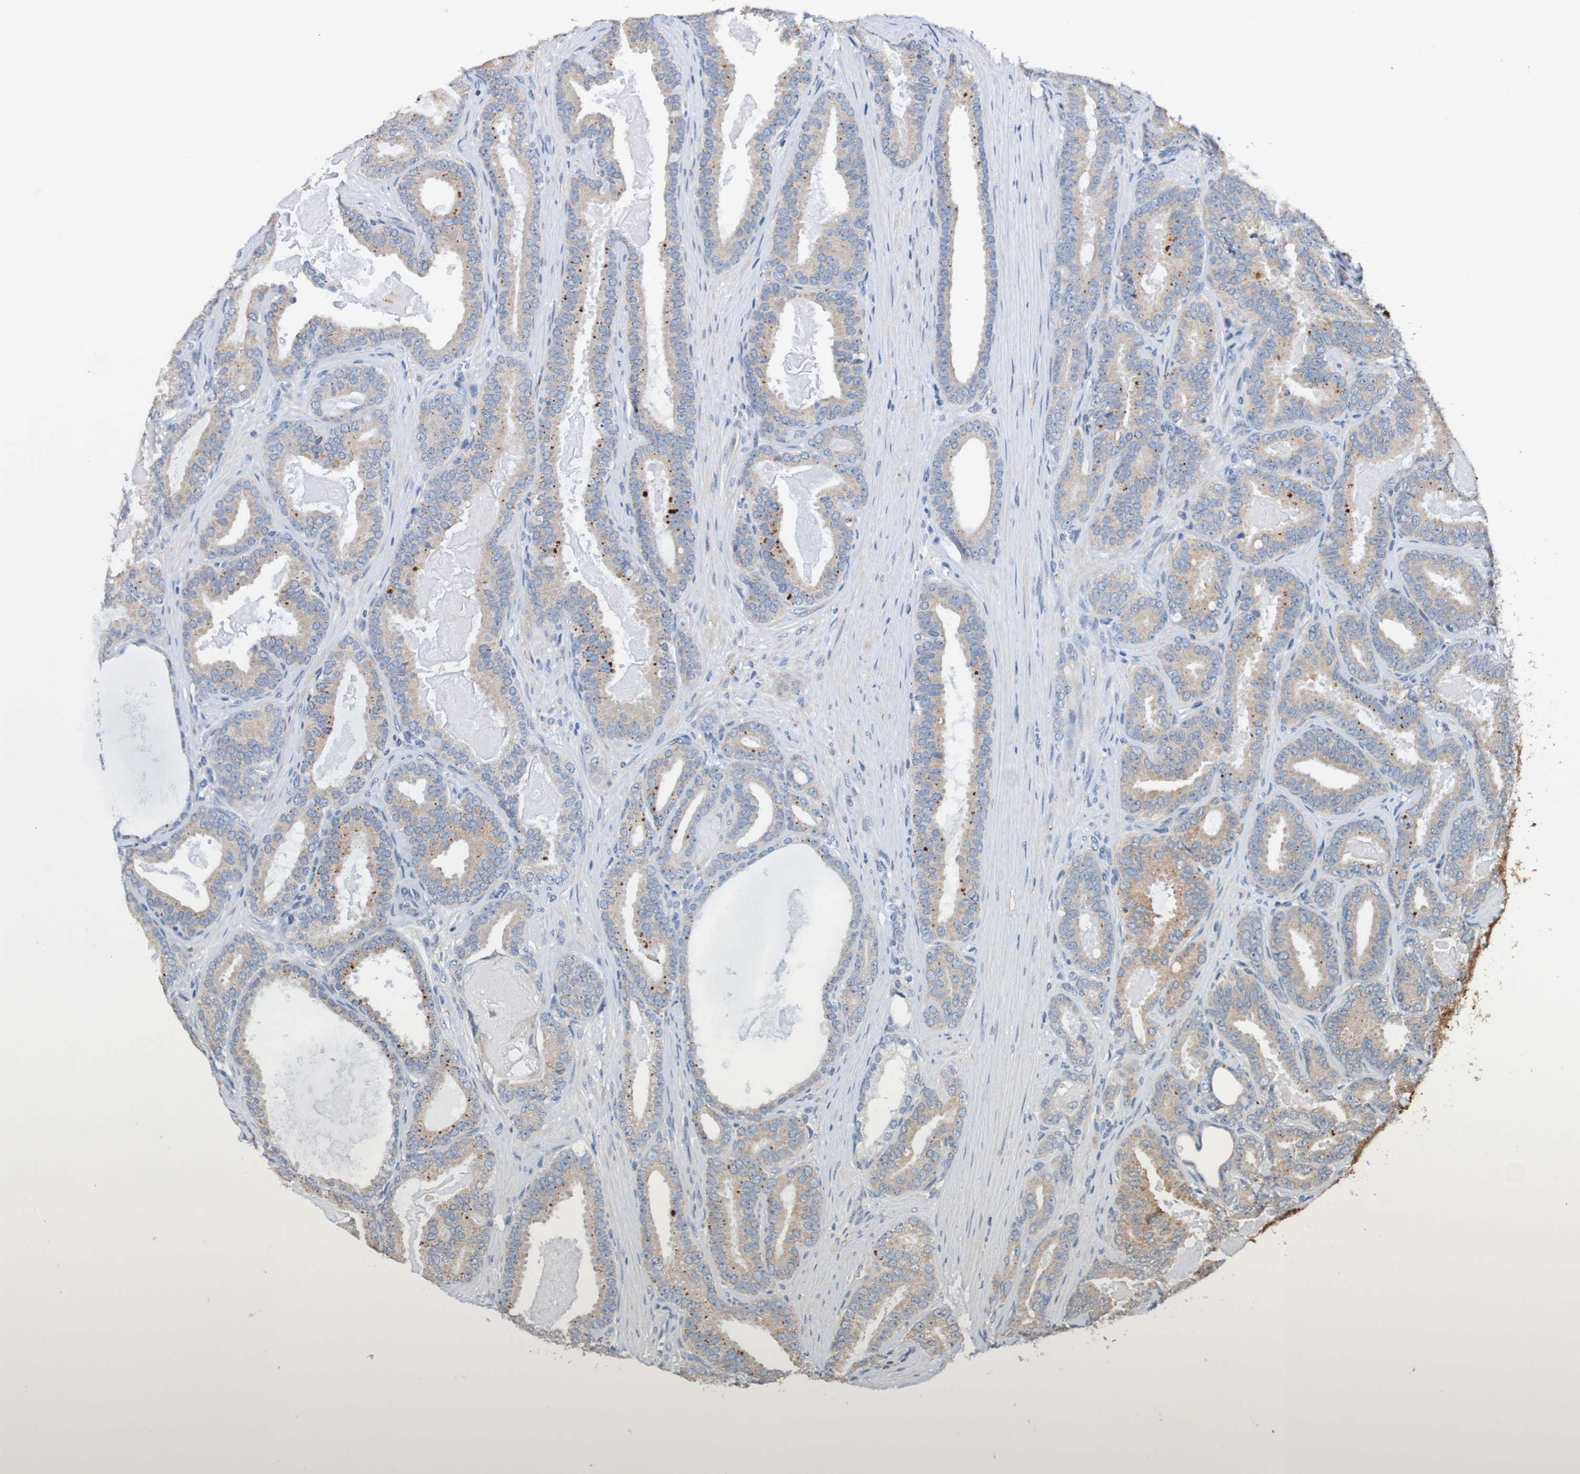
{"staining": {"intensity": "strong", "quantity": "<25%", "location": "cytoplasmic/membranous"}, "tissue": "prostate cancer", "cell_type": "Tumor cells", "image_type": "cancer", "snomed": [{"axis": "morphology", "description": "Adenocarcinoma, High grade"}, {"axis": "topography", "description": "Prostate"}], "caption": "Prostate cancer (high-grade adenocarcinoma) stained with a protein marker displays strong staining in tumor cells.", "gene": "FIBP", "patient": {"sex": "male", "age": 60}}